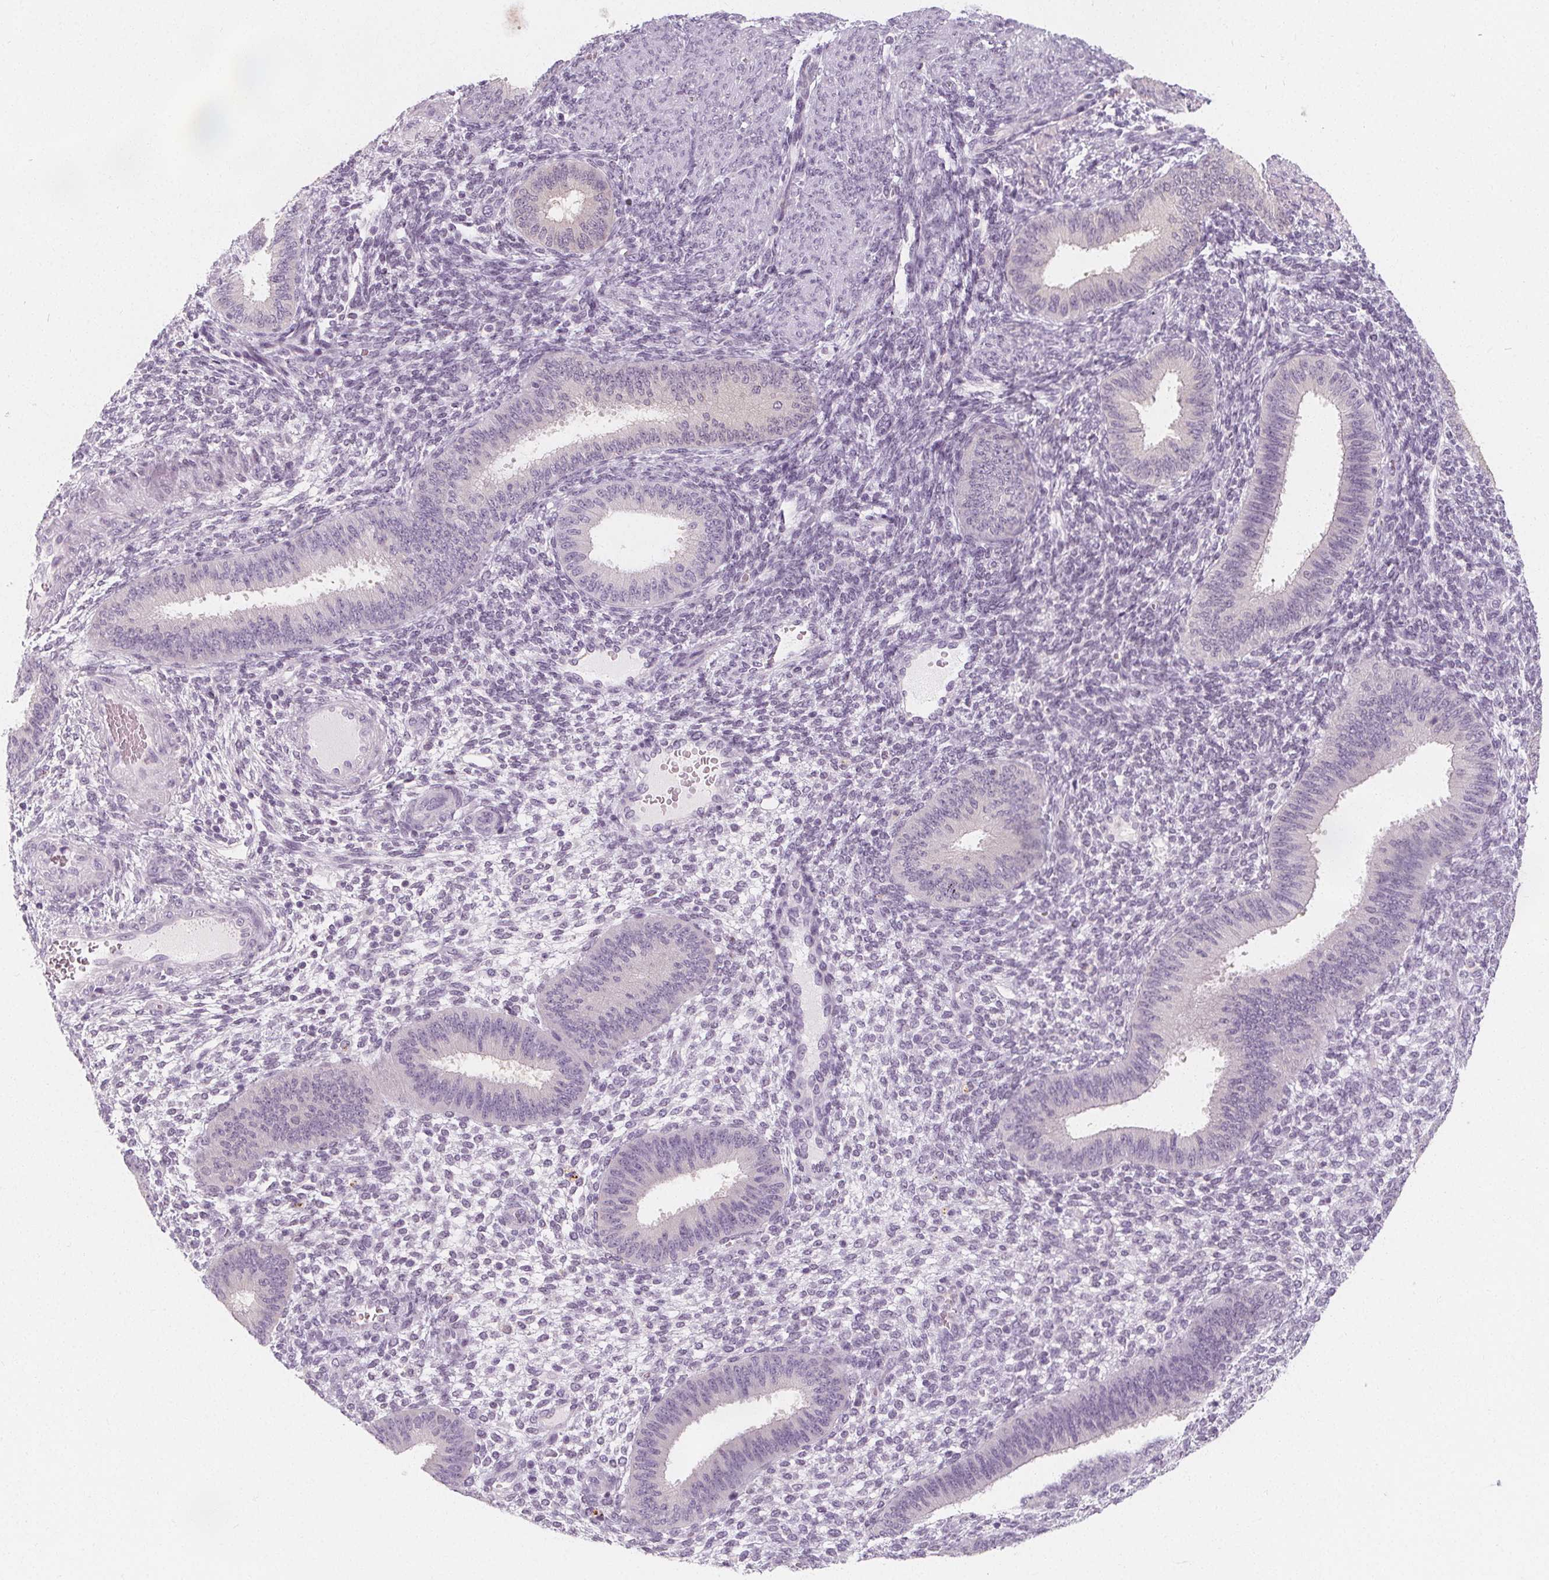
{"staining": {"intensity": "negative", "quantity": "none", "location": "none"}, "tissue": "endometrium", "cell_type": "Cells in endometrial stroma", "image_type": "normal", "snomed": [{"axis": "morphology", "description": "Normal tissue, NOS"}, {"axis": "topography", "description": "Endometrium"}], "caption": "Cells in endometrial stroma show no significant expression in normal endometrium.", "gene": "UGP2", "patient": {"sex": "female", "age": 39}}